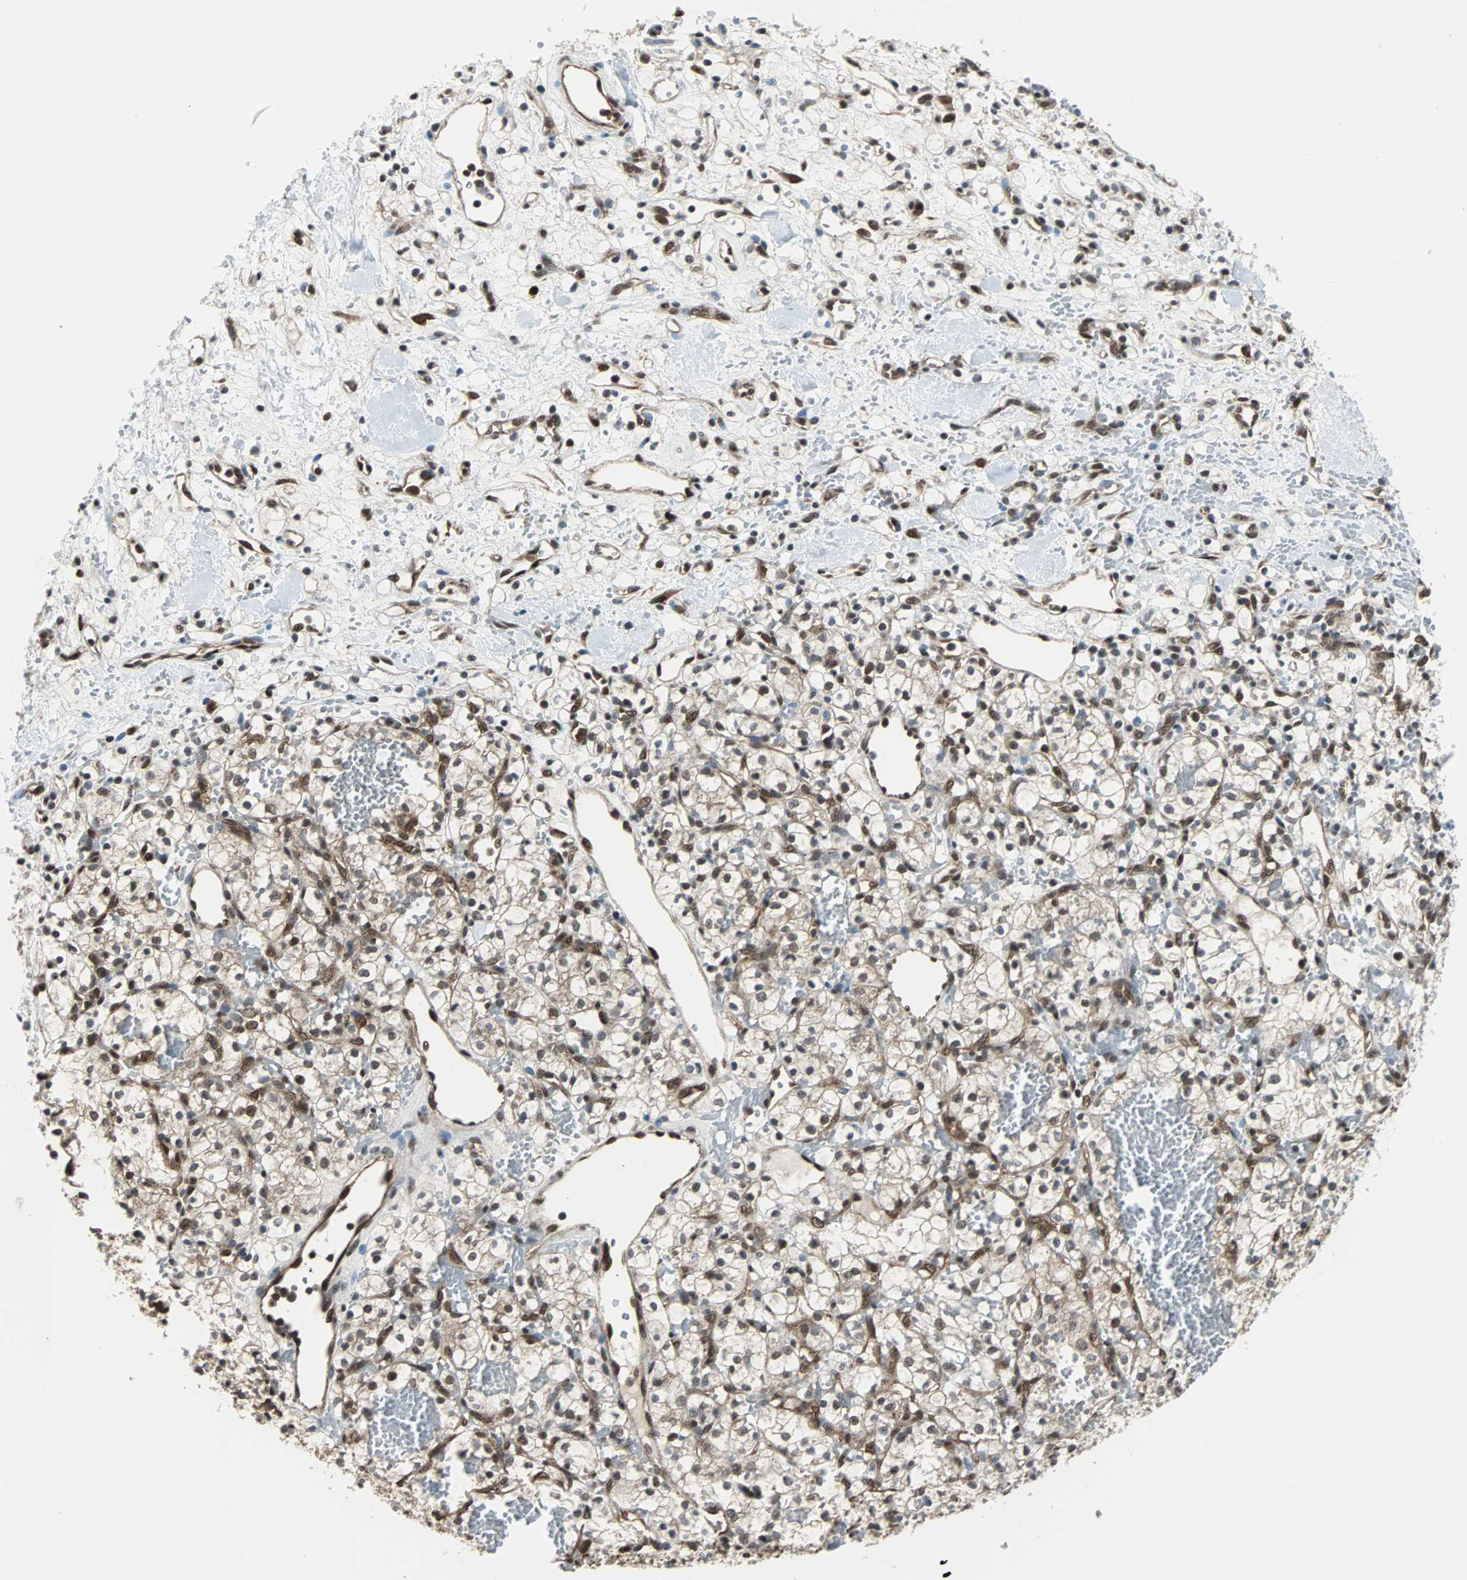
{"staining": {"intensity": "strong", "quantity": ">75%", "location": "cytoplasmic/membranous,nuclear"}, "tissue": "renal cancer", "cell_type": "Tumor cells", "image_type": "cancer", "snomed": [{"axis": "morphology", "description": "Adenocarcinoma, NOS"}, {"axis": "topography", "description": "Kidney"}], "caption": "Strong cytoplasmic/membranous and nuclear expression for a protein is identified in about >75% of tumor cells of renal cancer (adenocarcinoma) using IHC.", "gene": "VCP", "patient": {"sex": "female", "age": 60}}